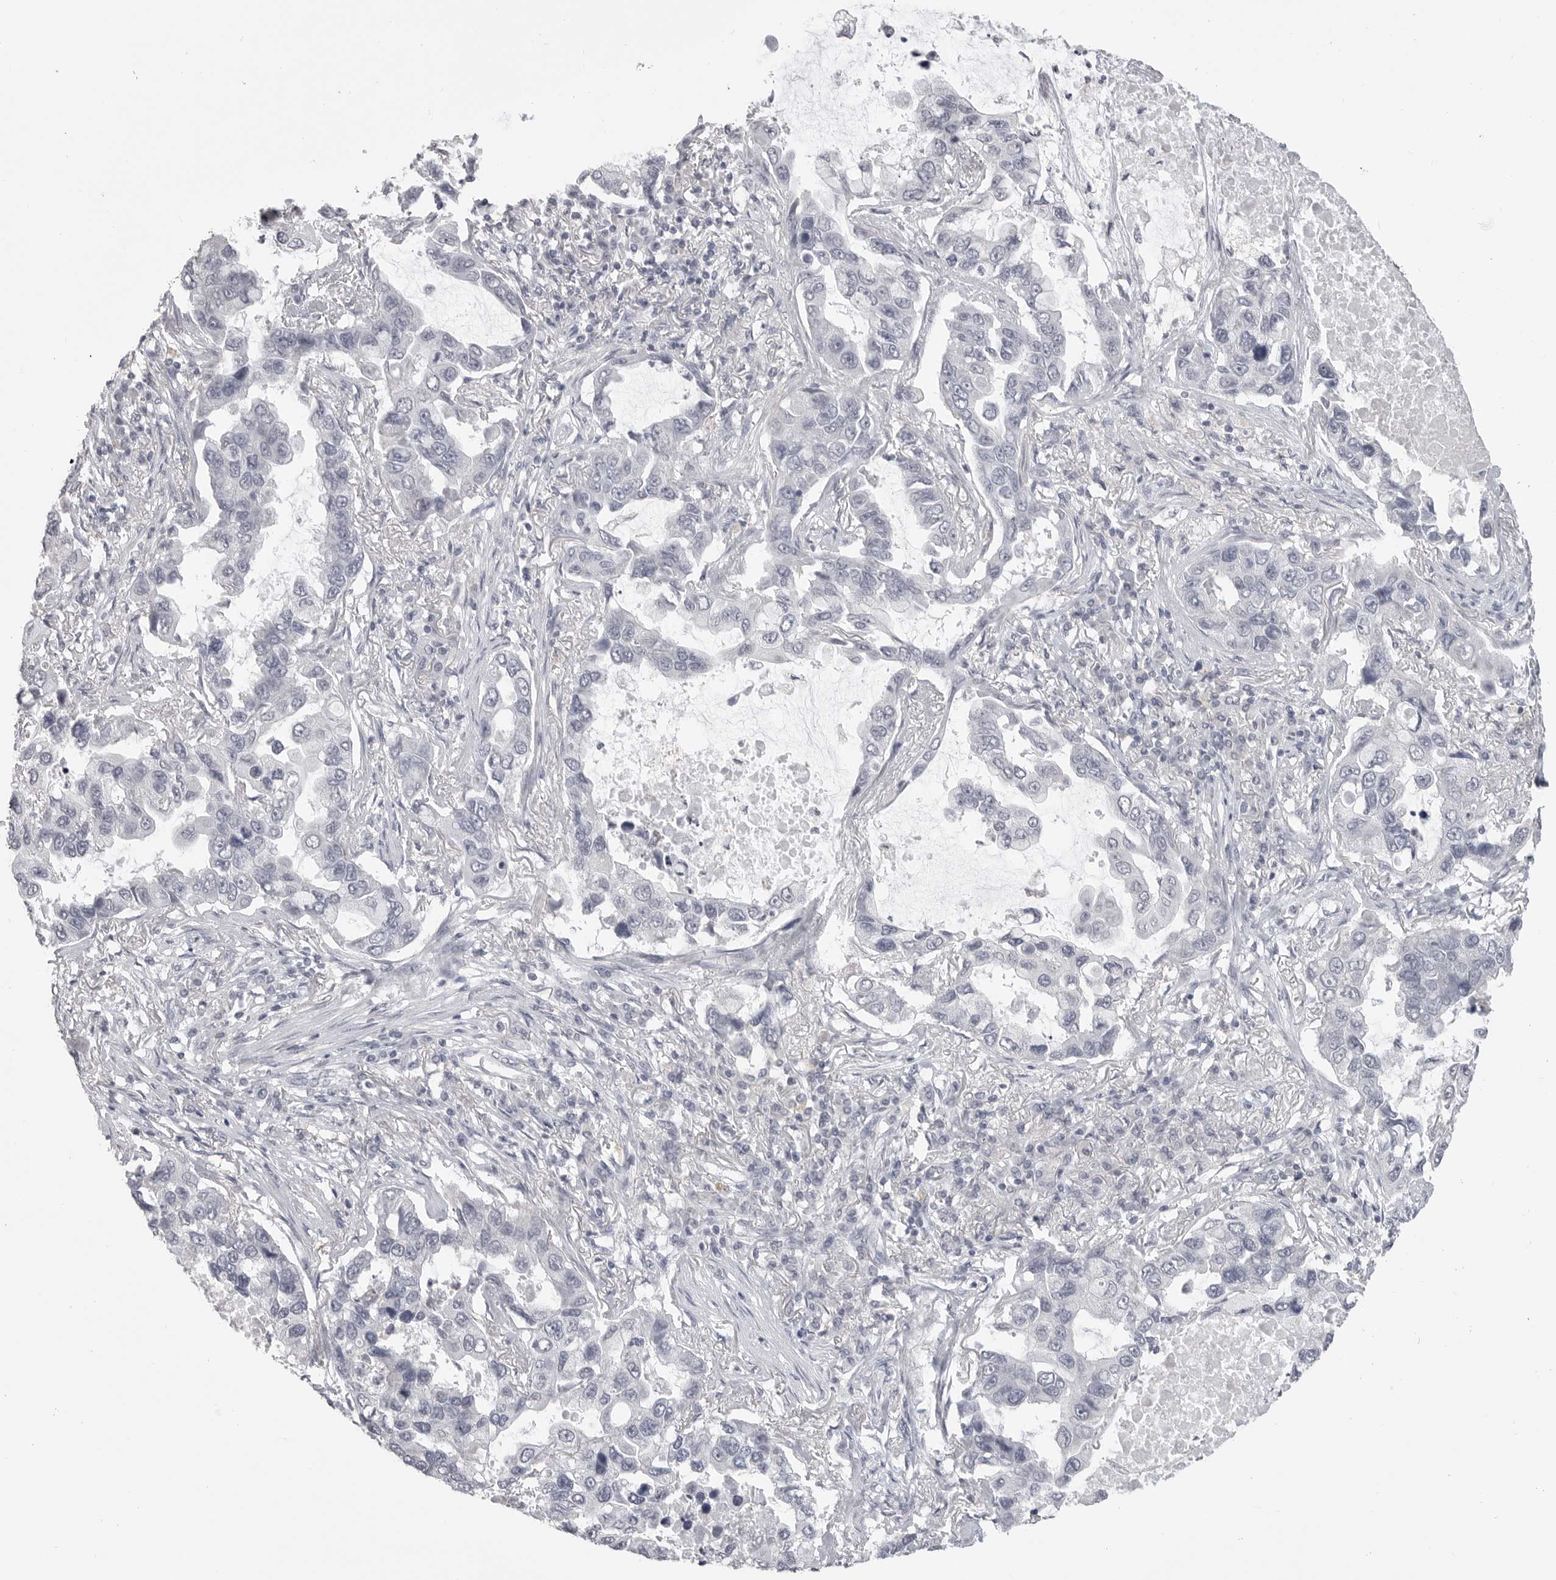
{"staining": {"intensity": "negative", "quantity": "none", "location": "none"}, "tissue": "lung cancer", "cell_type": "Tumor cells", "image_type": "cancer", "snomed": [{"axis": "morphology", "description": "Adenocarcinoma, NOS"}, {"axis": "topography", "description": "Lung"}], "caption": "Immunohistochemical staining of lung cancer (adenocarcinoma) shows no significant staining in tumor cells.", "gene": "PRSS1", "patient": {"sex": "male", "age": 64}}